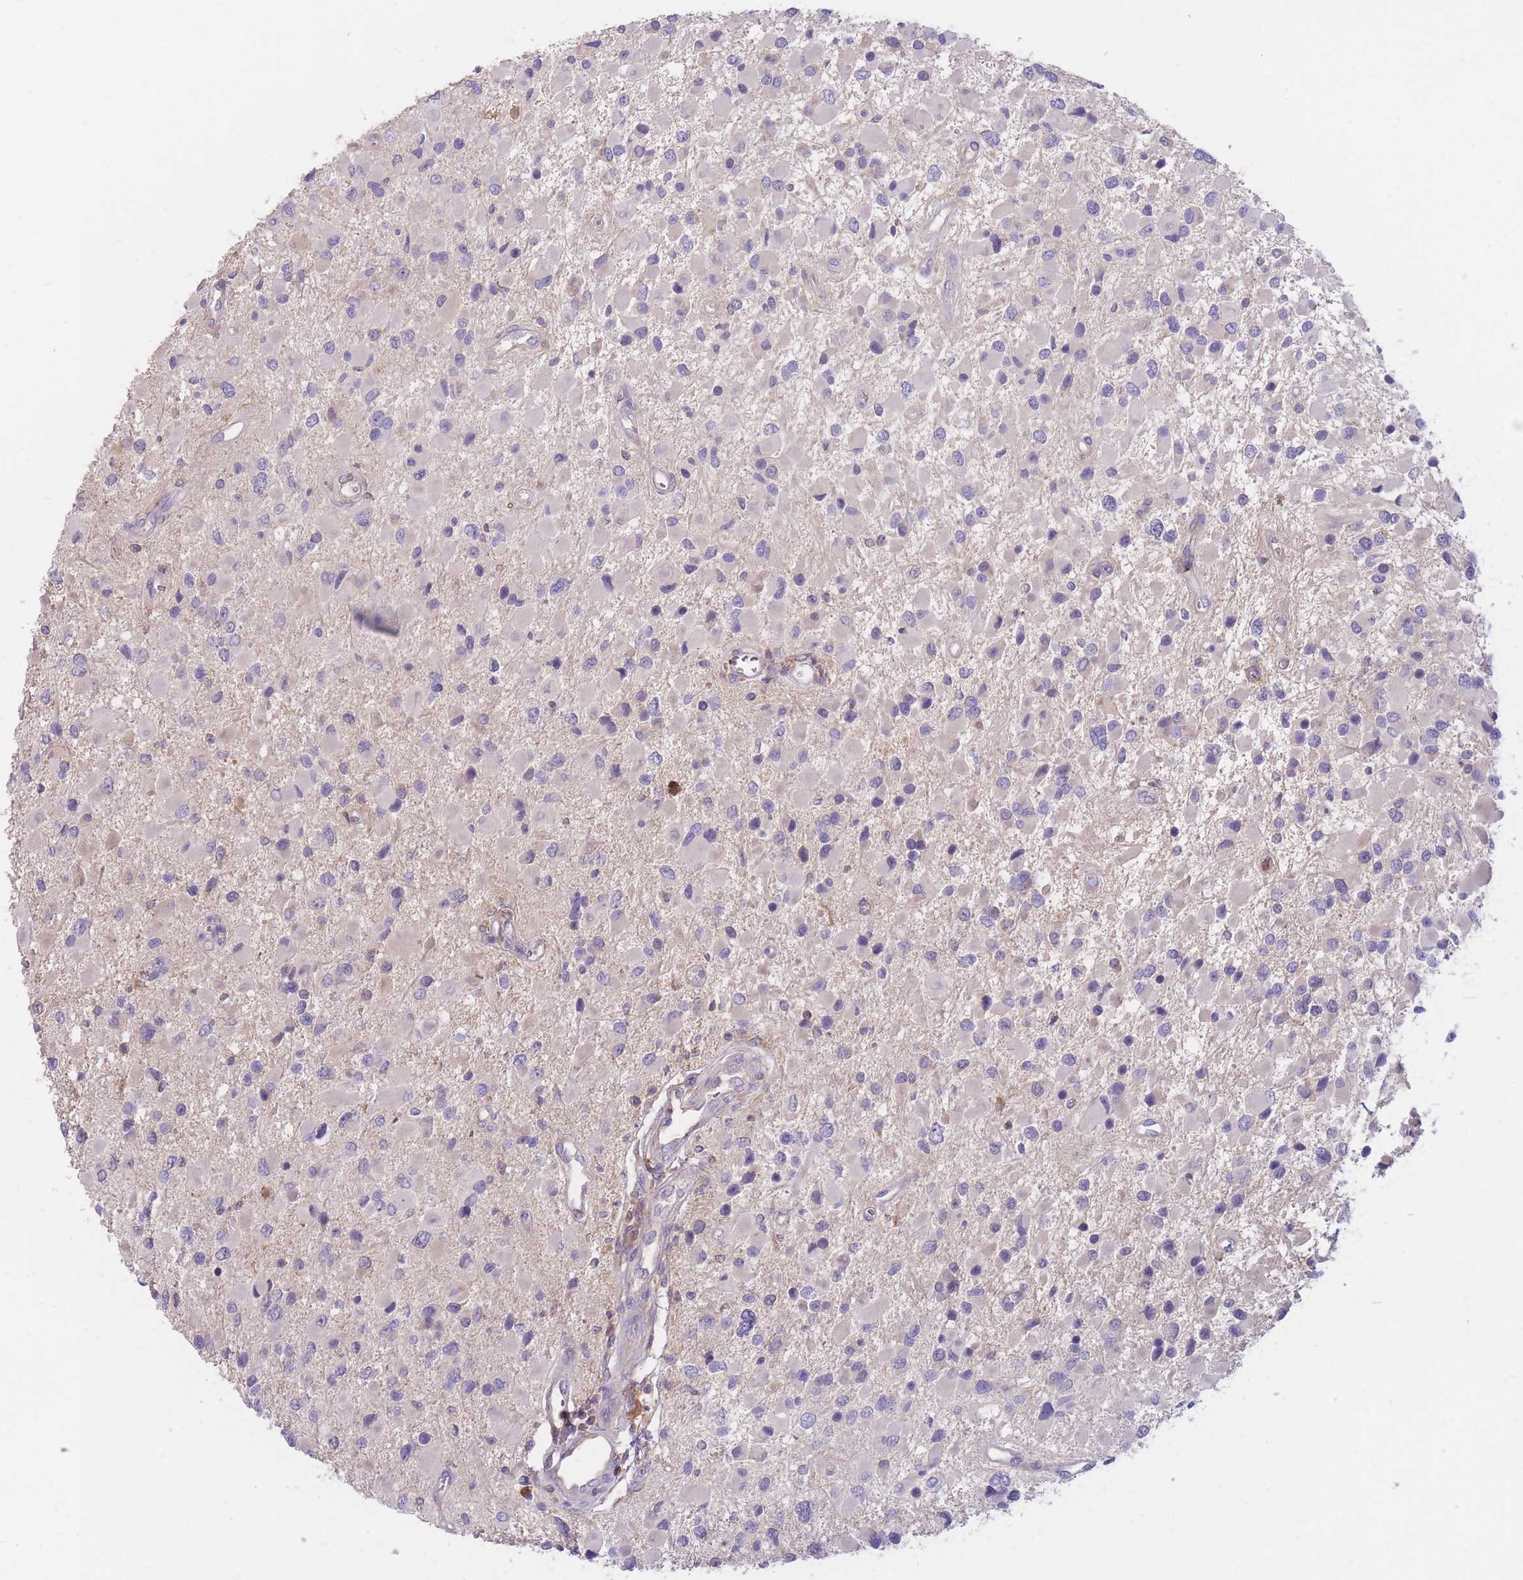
{"staining": {"intensity": "negative", "quantity": "none", "location": "none"}, "tissue": "glioma", "cell_type": "Tumor cells", "image_type": "cancer", "snomed": [{"axis": "morphology", "description": "Glioma, malignant, High grade"}, {"axis": "topography", "description": "Brain"}], "caption": "Malignant glioma (high-grade) was stained to show a protein in brown. There is no significant positivity in tumor cells.", "gene": "ST3GAL4", "patient": {"sex": "male", "age": 53}}